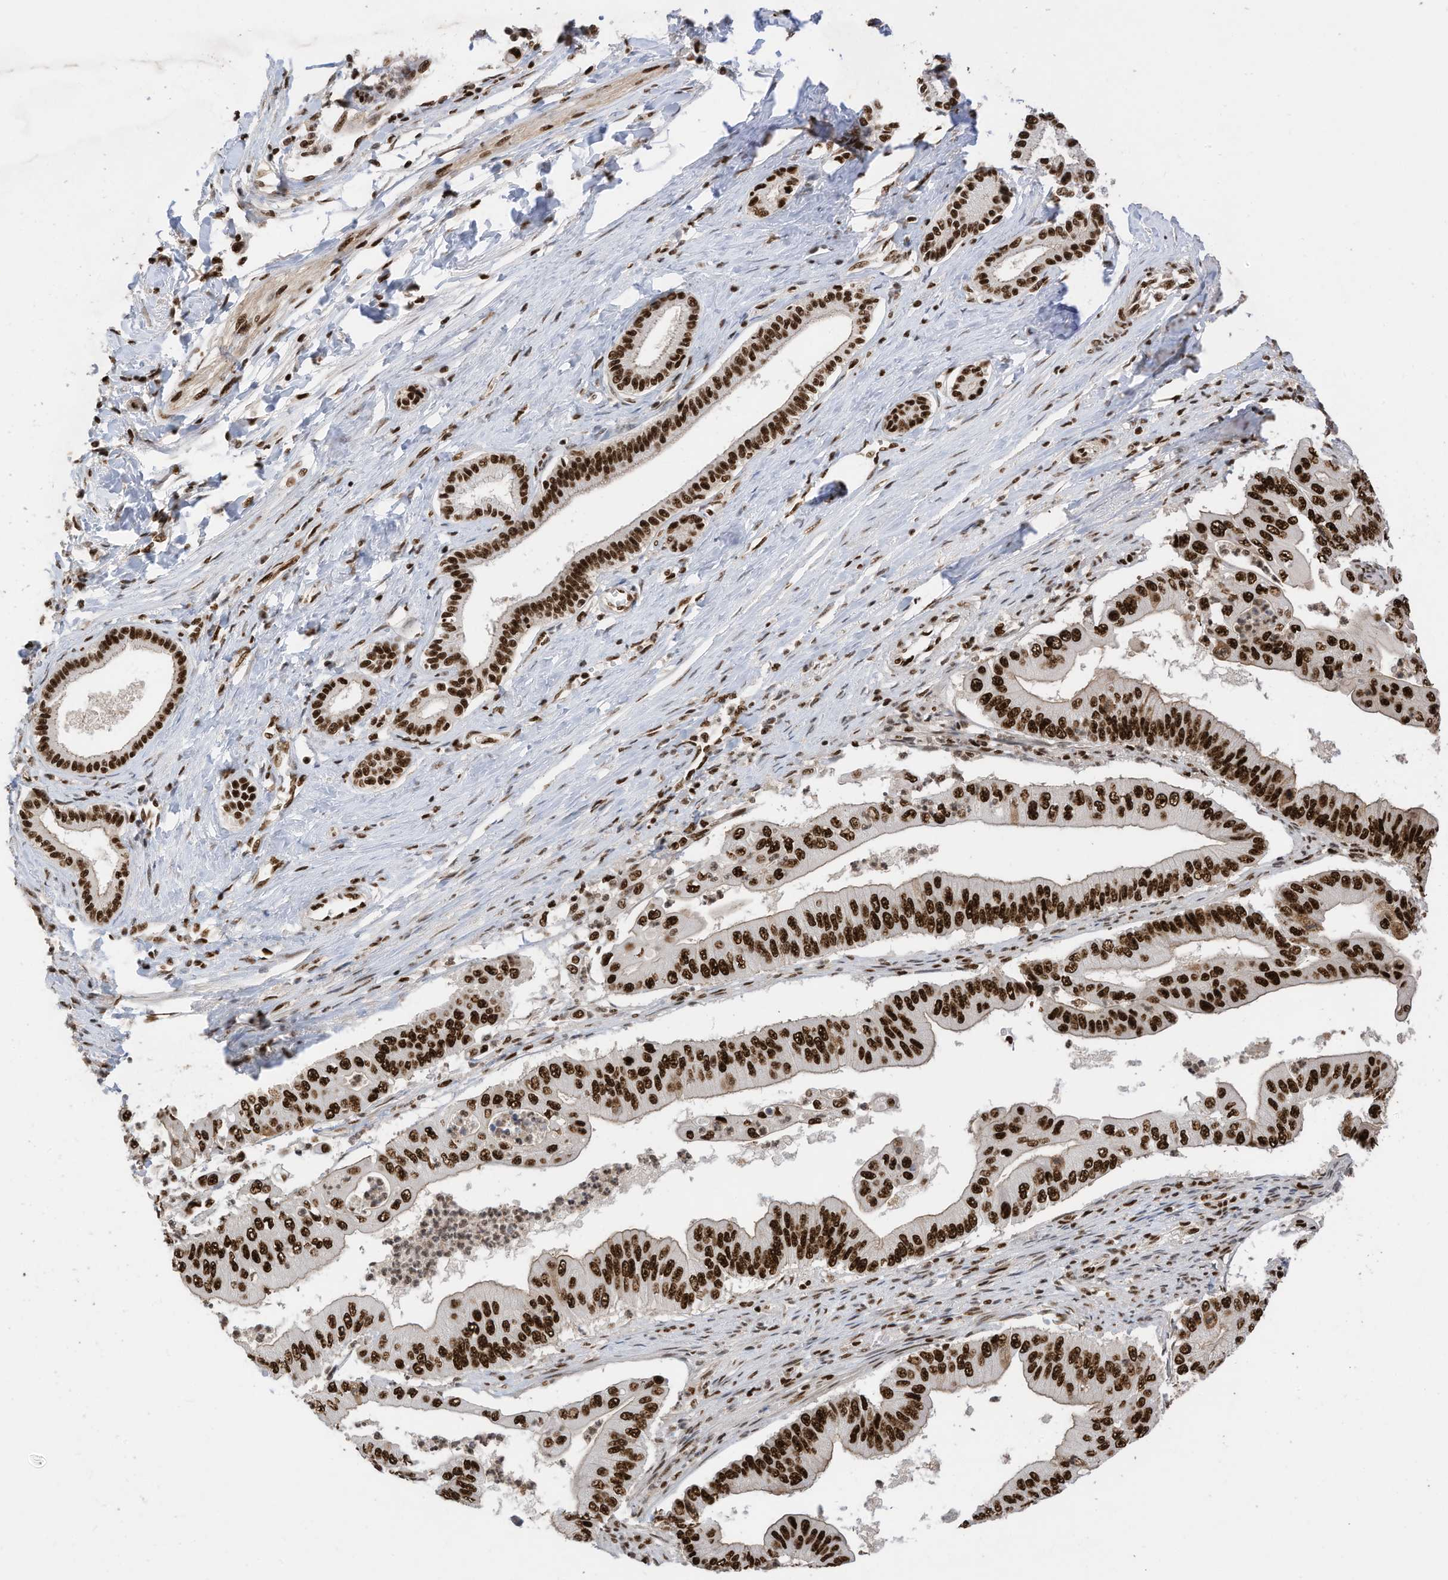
{"staining": {"intensity": "strong", "quantity": ">75%", "location": "nuclear"}, "tissue": "pancreatic cancer", "cell_type": "Tumor cells", "image_type": "cancer", "snomed": [{"axis": "morphology", "description": "Adenocarcinoma, NOS"}, {"axis": "topography", "description": "Pancreas"}], "caption": "Approximately >75% of tumor cells in pancreatic adenocarcinoma show strong nuclear protein positivity as visualized by brown immunohistochemical staining.", "gene": "SF3A3", "patient": {"sex": "female", "age": 77}}